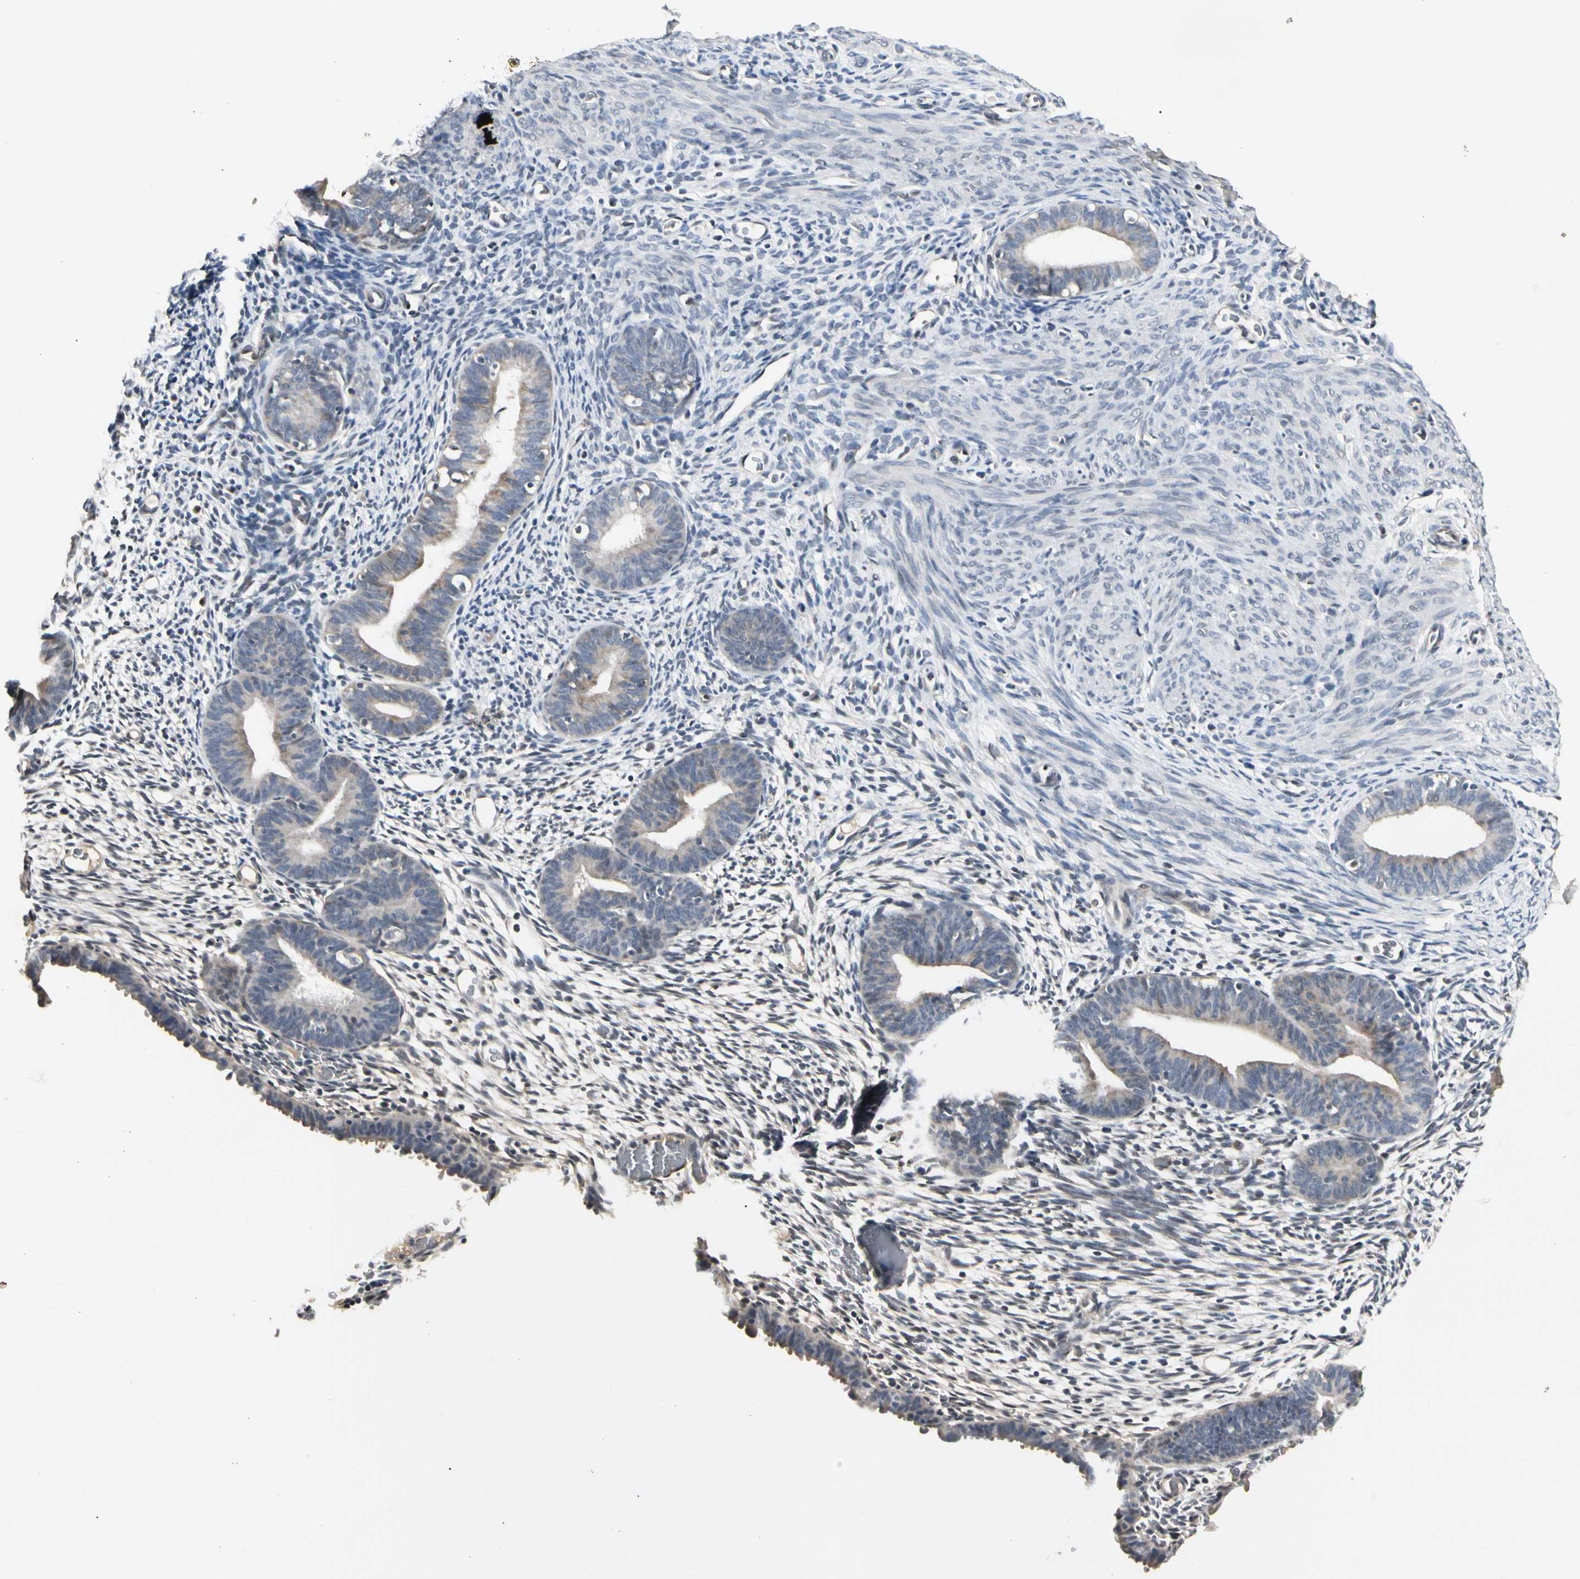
{"staining": {"intensity": "negative", "quantity": "none", "location": "none"}, "tissue": "endometrium", "cell_type": "Cells in endometrial stroma", "image_type": "normal", "snomed": [{"axis": "morphology", "description": "Normal tissue, NOS"}, {"axis": "morphology", "description": "Atrophy, NOS"}, {"axis": "topography", "description": "Uterus"}, {"axis": "topography", "description": "Endometrium"}], "caption": "Endometrium was stained to show a protein in brown. There is no significant staining in cells in endometrial stroma.", "gene": "GREM1", "patient": {"sex": "female", "age": 68}}